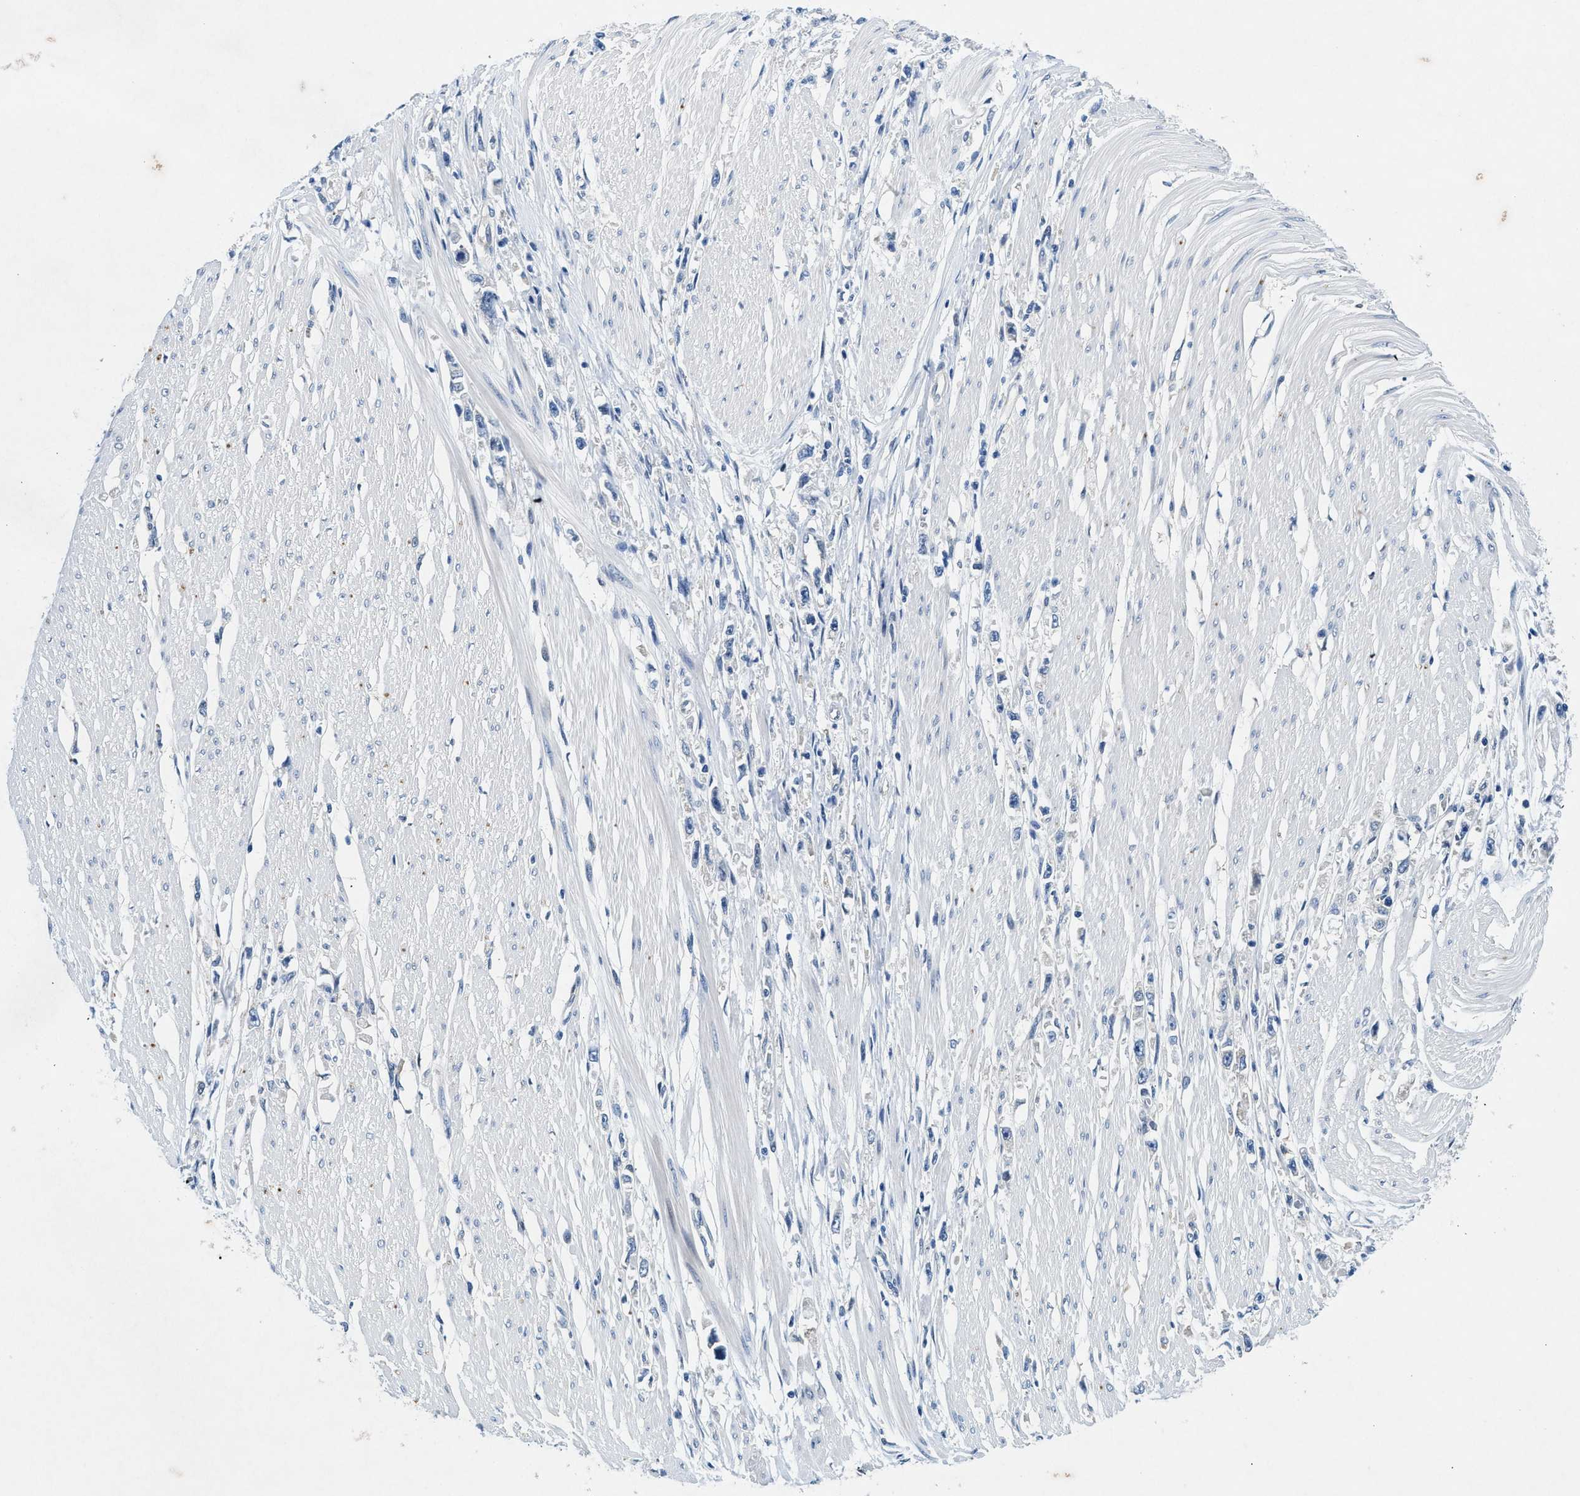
{"staining": {"intensity": "negative", "quantity": "none", "location": "none"}, "tissue": "stomach cancer", "cell_type": "Tumor cells", "image_type": "cancer", "snomed": [{"axis": "morphology", "description": "Adenocarcinoma, NOS"}, {"axis": "topography", "description": "Stomach"}], "caption": "Immunohistochemistry histopathology image of adenocarcinoma (stomach) stained for a protein (brown), which demonstrates no expression in tumor cells.", "gene": "COPS2", "patient": {"sex": "female", "age": 59}}